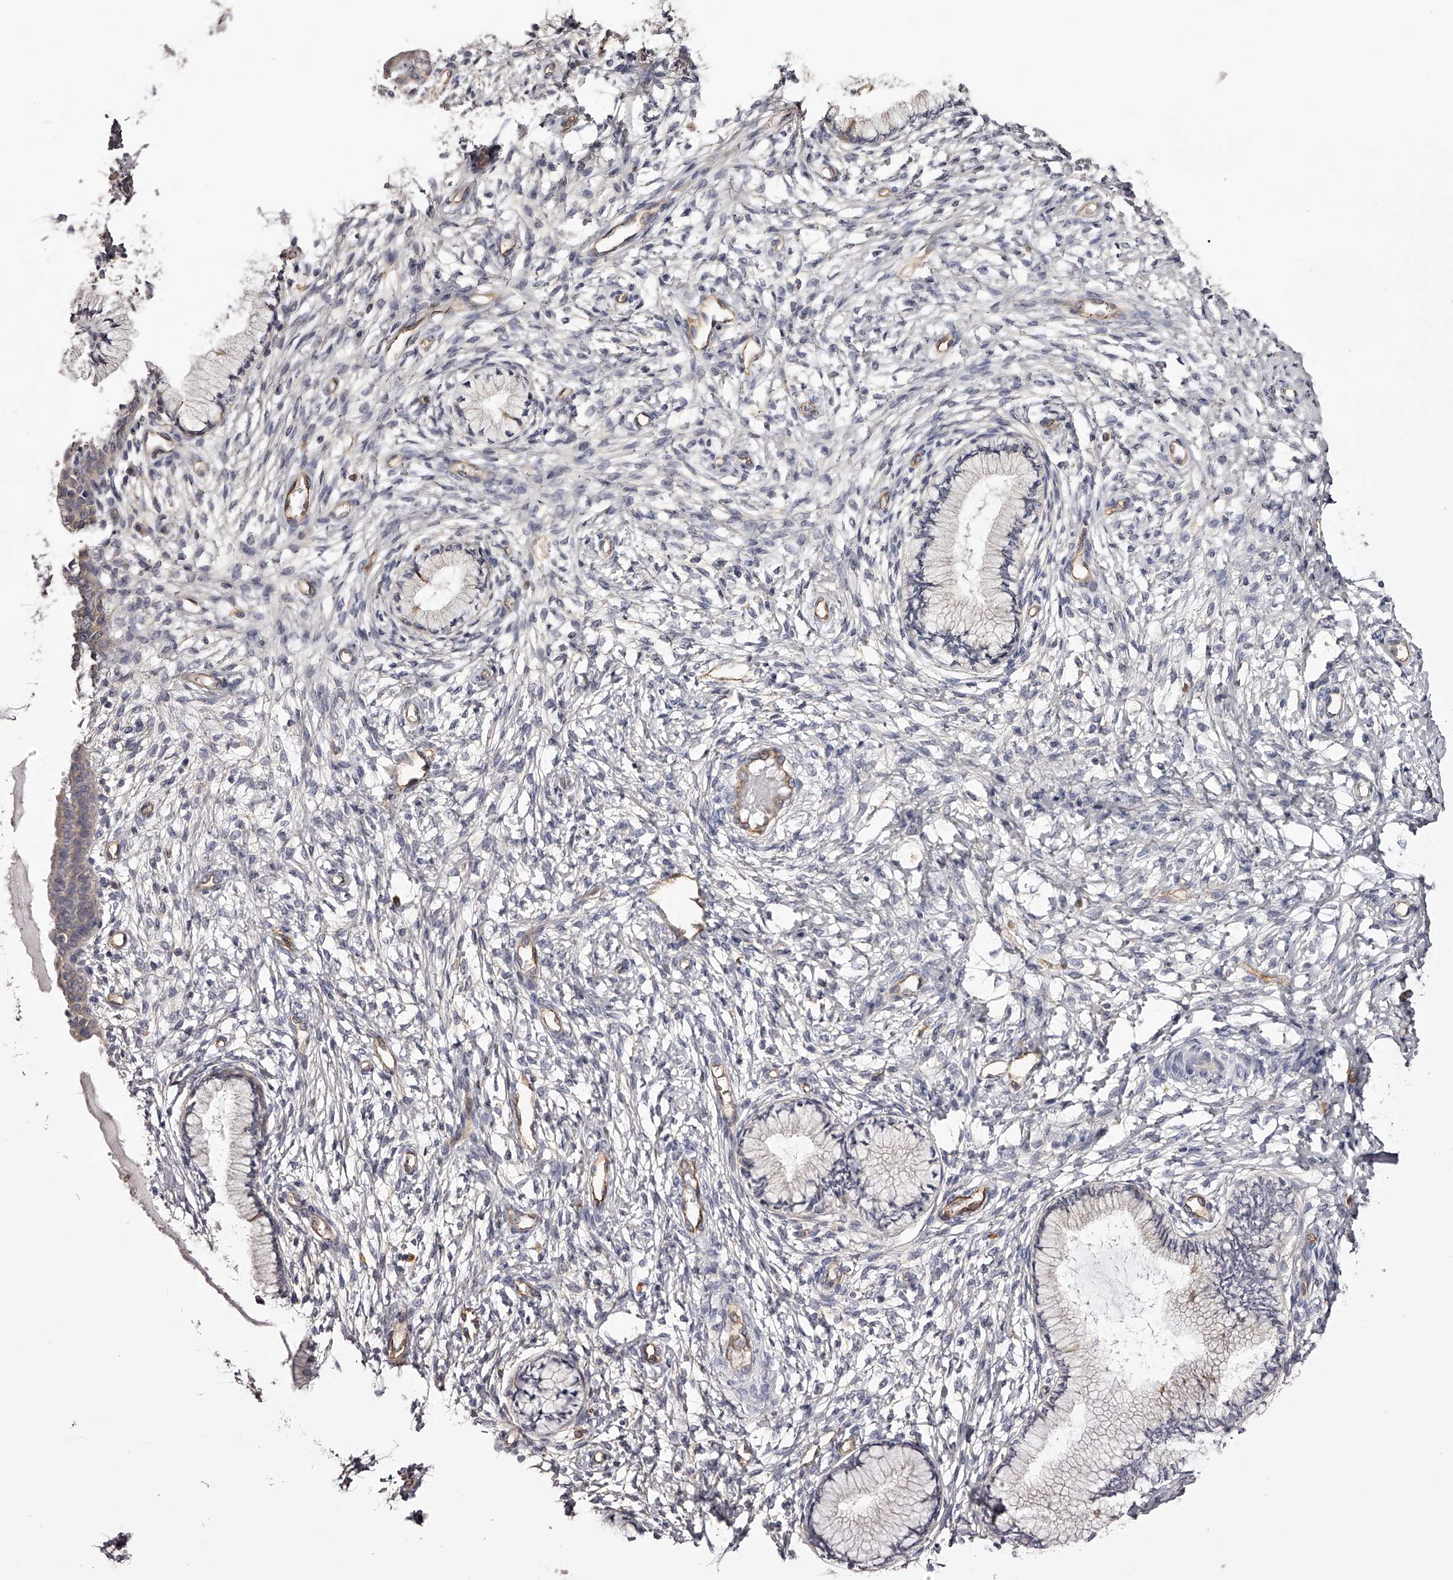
{"staining": {"intensity": "weak", "quantity": "<25%", "location": "cytoplasmic/membranous"}, "tissue": "cervix", "cell_type": "Glandular cells", "image_type": "normal", "snomed": [{"axis": "morphology", "description": "Normal tissue, NOS"}, {"axis": "topography", "description": "Cervix"}], "caption": "IHC photomicrograph of normal cervix: human cervix stained with DAB (3,3'-diaminobenzidine) demonstrates no significant protein positivity in glandular cells.", "gene": "LTV1", "patient": {"sex": "female", "age": 36}}